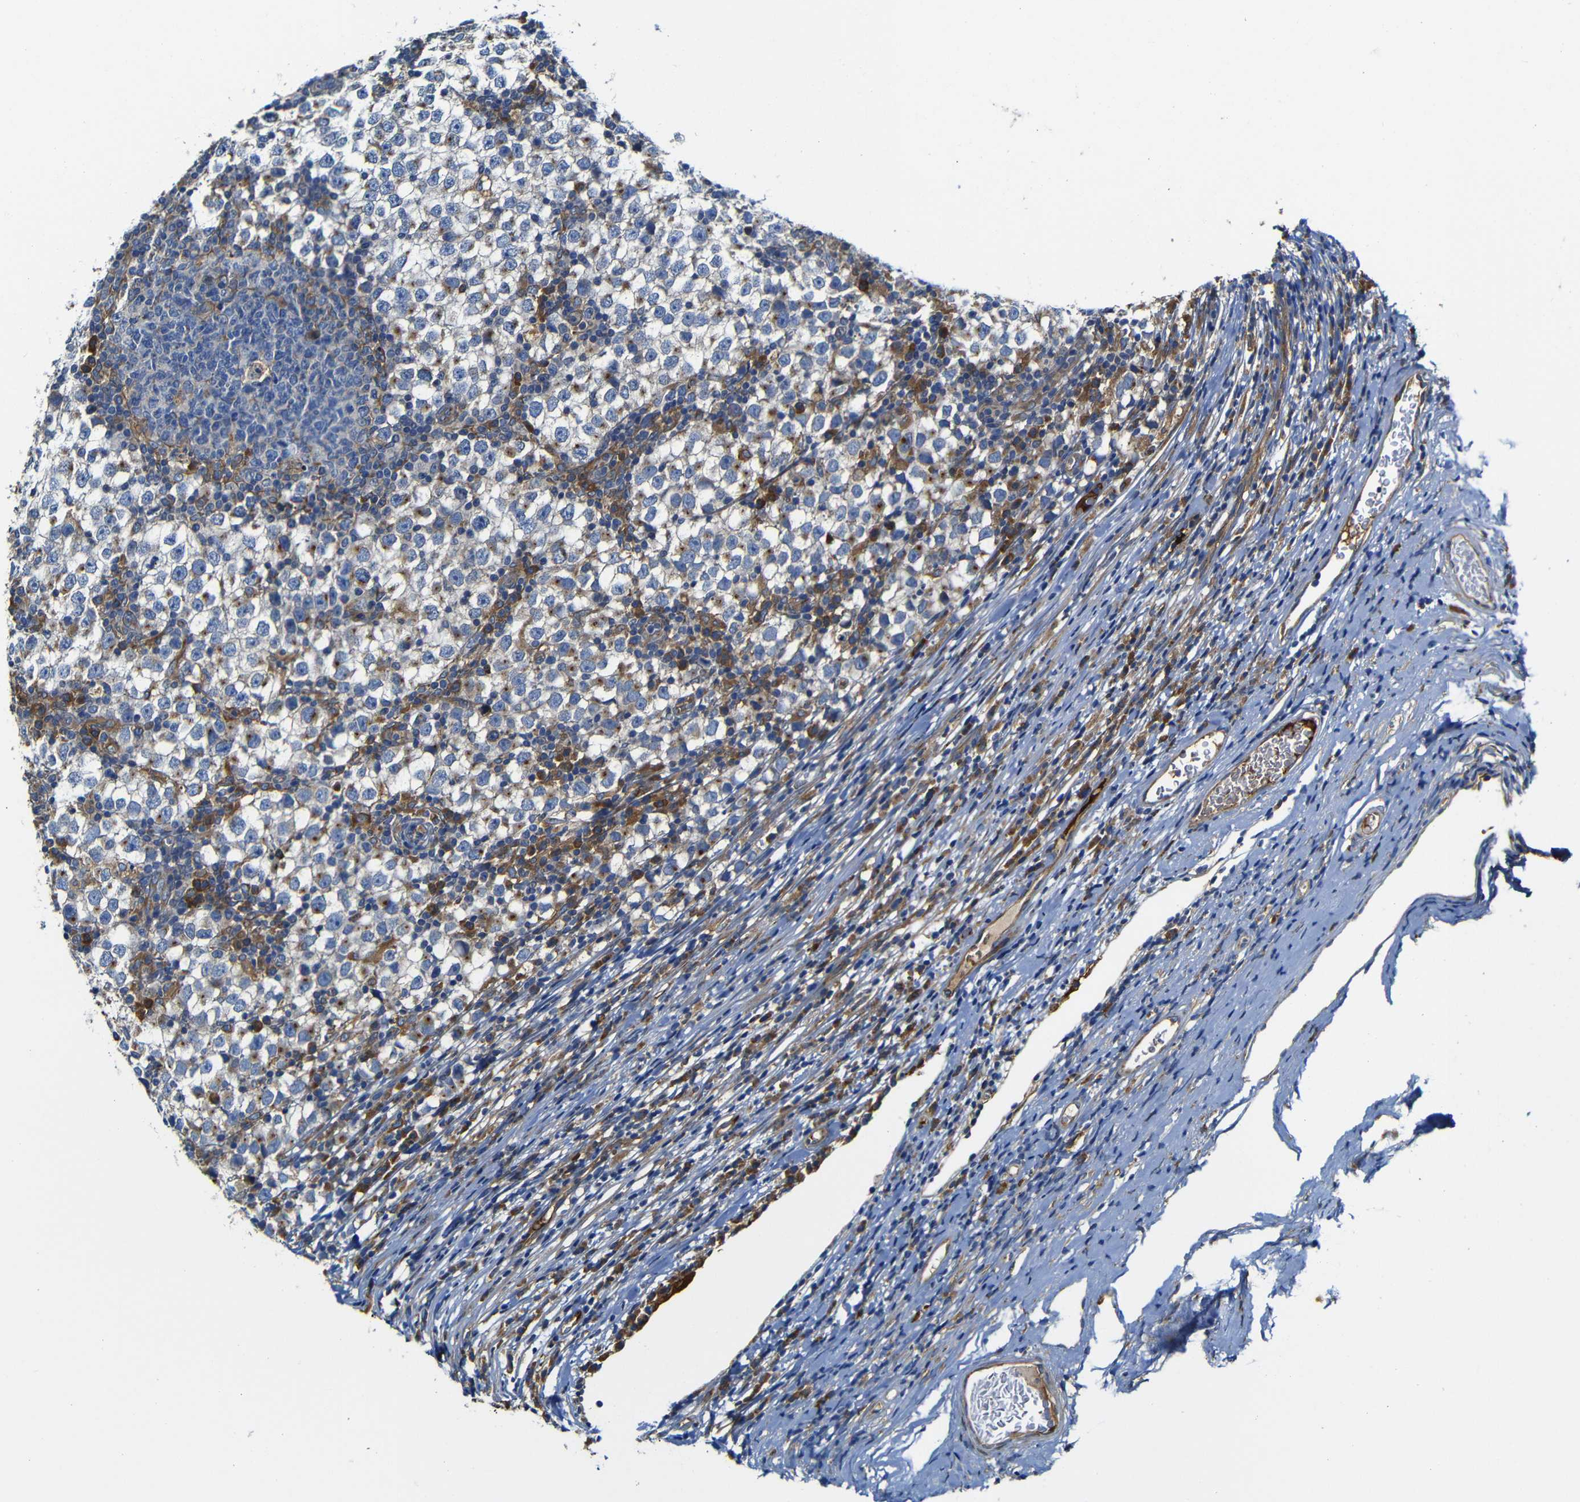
{"staining": {"intensity": "moderate", "quantity": "<25%", "location": "cytoplasmic/membranous"}, "tissue": "testis cancer", "cell_type": "Tumor cells", "image_type": "cancer", "snomed": [{"axis": "morphology", "description": "Seminoma, NOS"}, {"axis": "topography", "description": "Testis"}], "caption": "A high-resolution photomicrograph shows immunohistochemistry (IHC) staining of seminoma (testis), which shows moderate cytoplasmic/membranous expression in about <25% of tumor cells. (brown staining indicates protein expression, while blue staining denotes nuclei).", "gene": "CLCC1", "patient": {"sex": "male", "age": 65}}